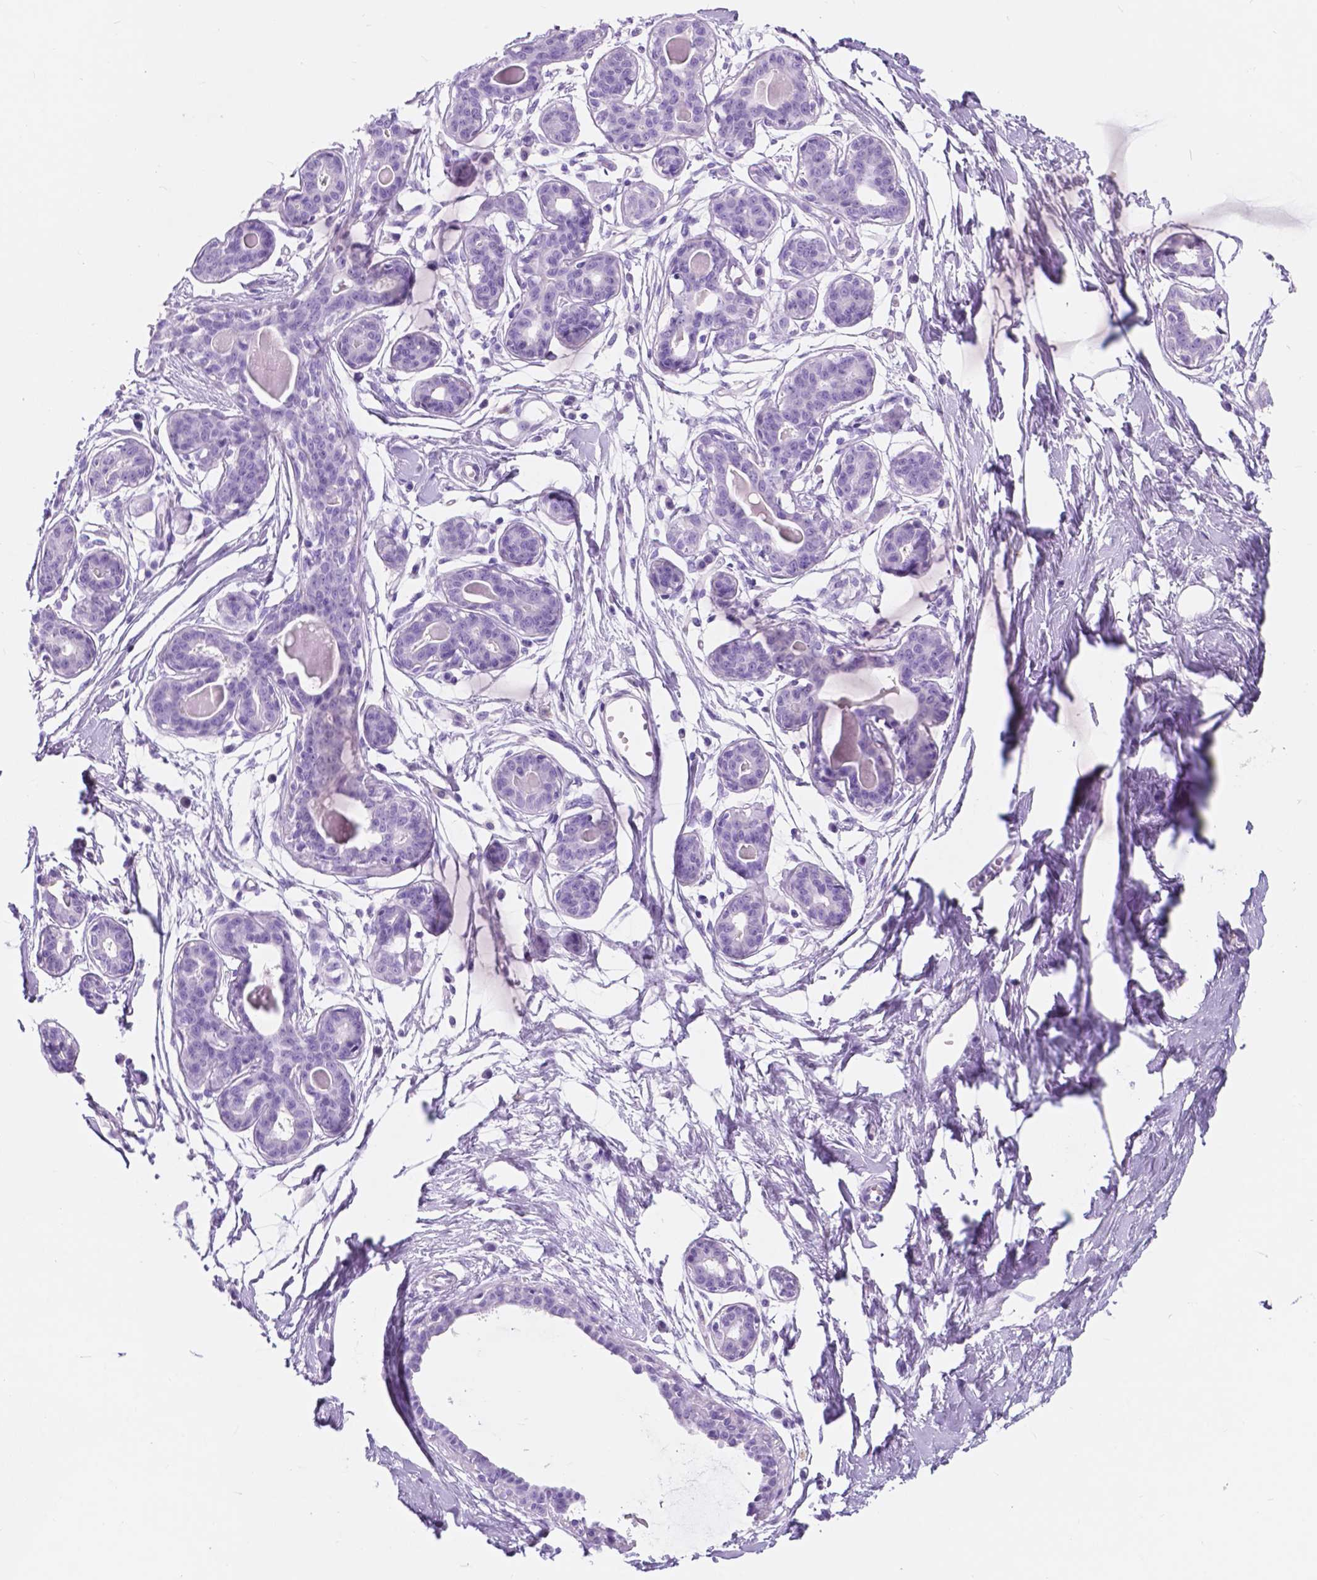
{"staining": {"intensity": "negative", "quantity": "none", "location": "none"}, "tissue": "breast", "cell_type": "Adipocytes", "image_type": "normal", "snomed": [{"axis": "morphology", "description": "Normal tissue, NOS"}, {"axis": "topography", "description": "Breast"}], "caption": "Immunohistochemistry (IHC) photomicrograph of normal breast: human breast stained with DAB (3,3'-diaminobenzidine) shows no significant protein staining in adipocytes.", "gene": "CUZD1", "patient": {"sex": "female", "age": 45}}